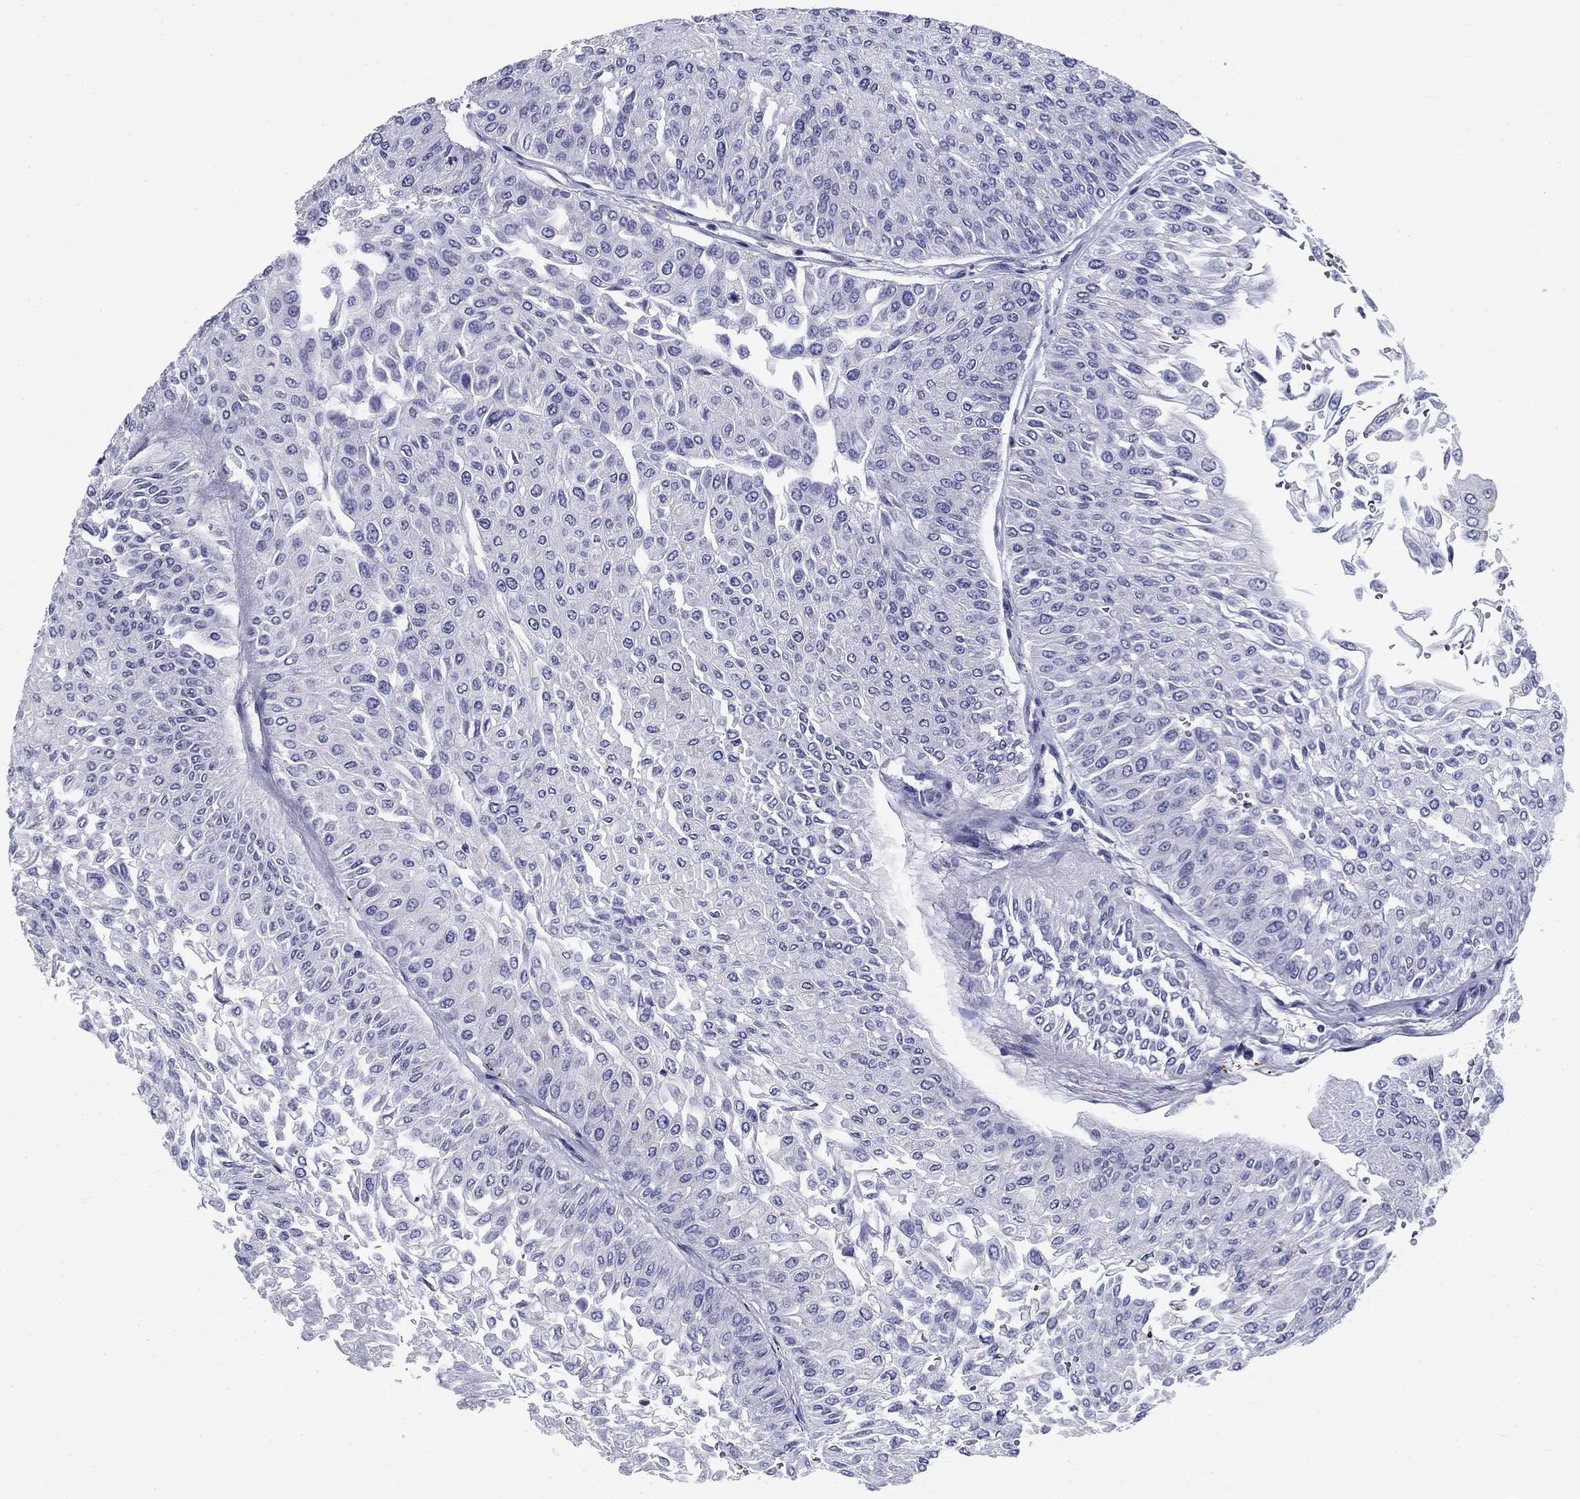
{"staining": {"intensity": "negative", "quantity": "none", "location": "none"}, "tissue": "urothelial cancer", "cell_type": "Tumor cells", "image_type": "cancer", "snomed": [{"axis": "morphology", "description": "Urothelial carcinoma, Low grade"}, {"axis": "topography", "description": "Urinary bladder"}], "caption": "The histopathology image shows no significant positivity in tumor cells of urothelial carcinoma (low-grade).", "gene": "UPB1", "patient": {"sex": "male", "age": 67}}